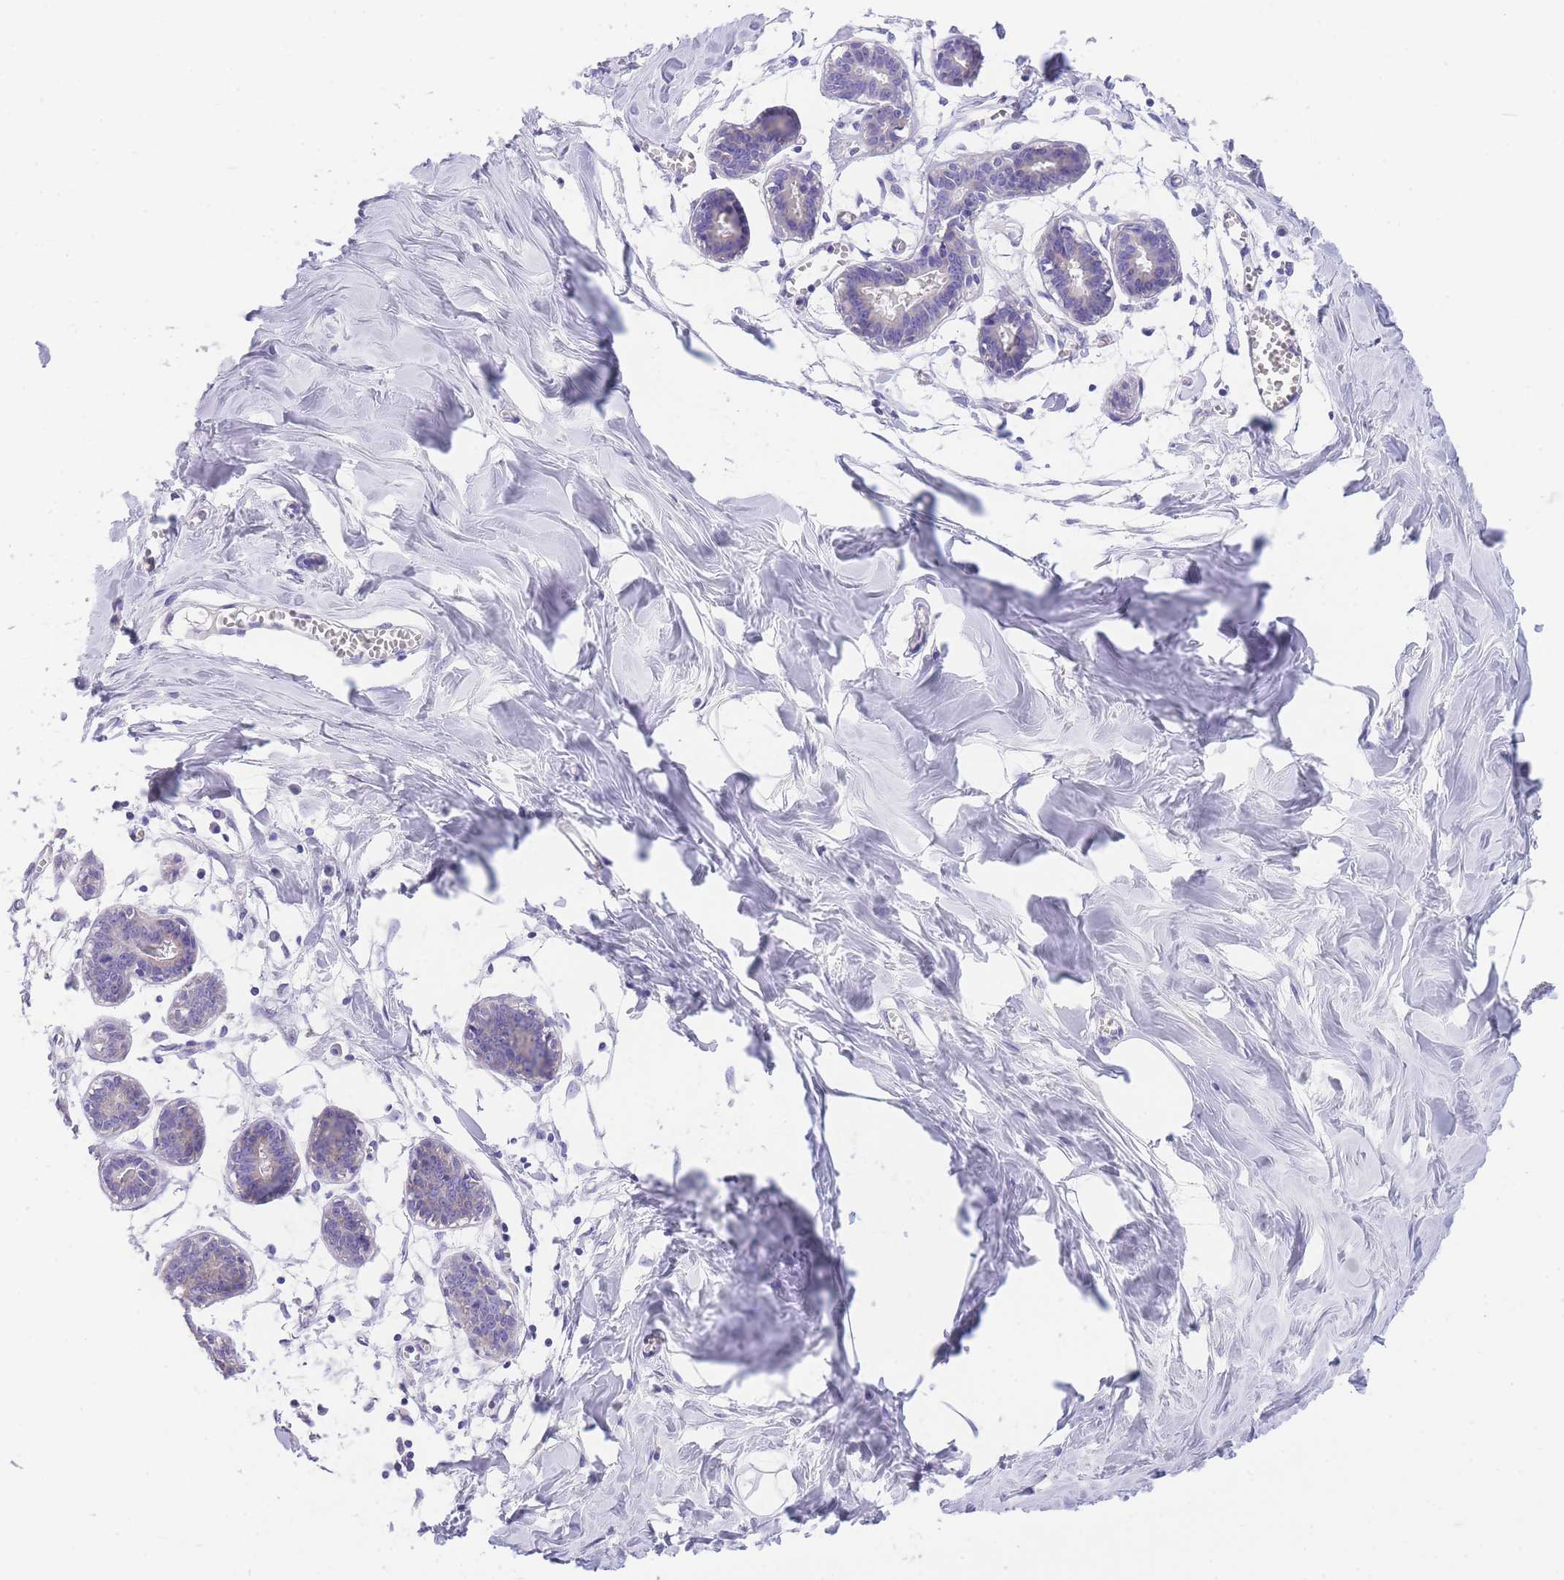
{"staining": {"intensity": "negative", "quantity": "none", "location": "none"}, "tissue": "breast", "cell_type": "Adipocytes", "image_type": "normal", "snomed": [{"axis": "morphology", "description": "Normal tissue, NOS"}, {"axis": "topography", "description": "Breast"}], "caption": "Human breast stained for a protein using immunohistochemistry demonstrates no expression in adipocytes.", "gene": "EPN2", "patient": {"sex": "female", "age": 27}}